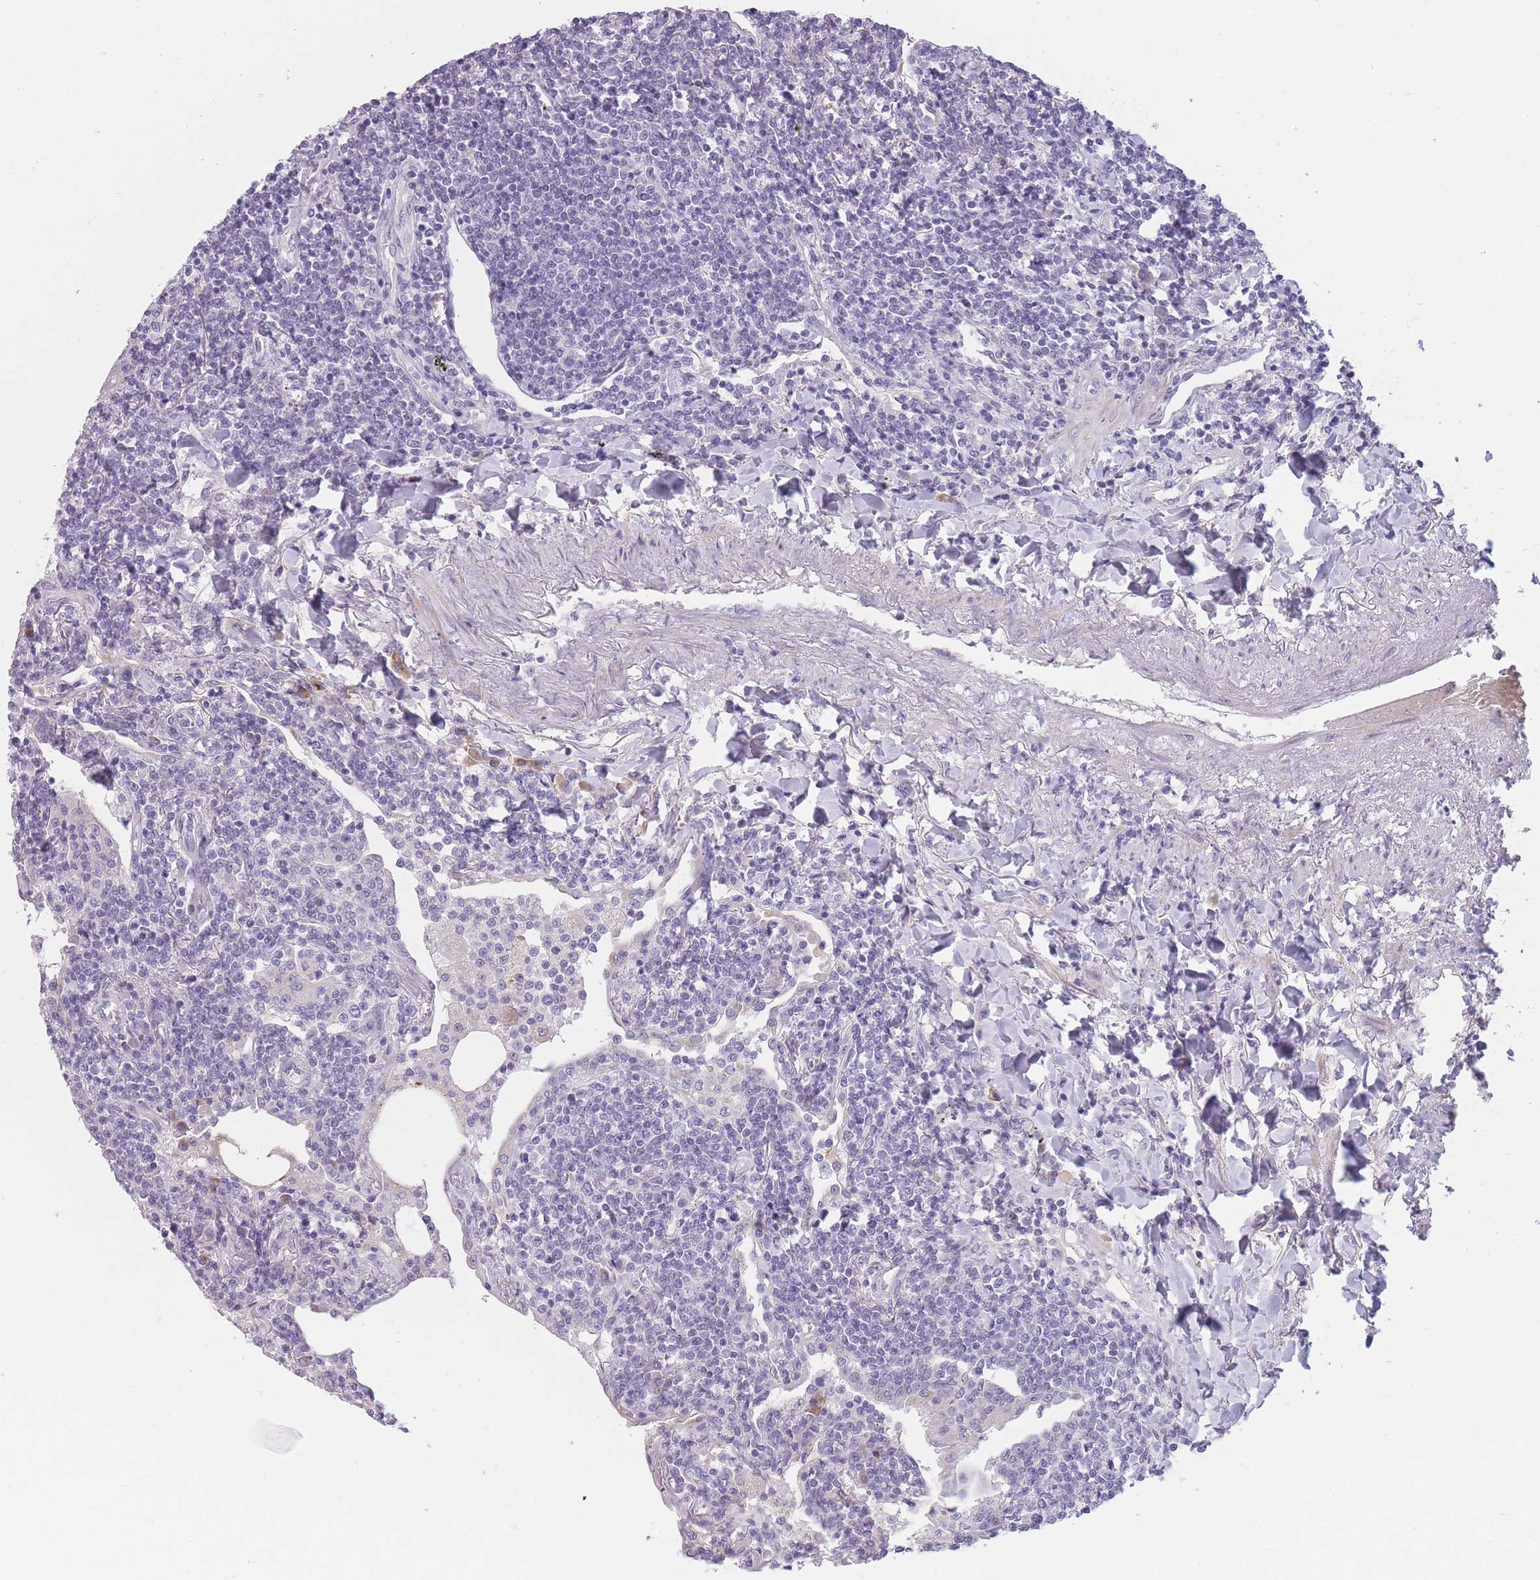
{"staining": {"intensity": "negative", "quantity": "none", "location": "none"}, "tissue": "lymphoma", "cell_type": "Tumor cells", "image_type": "cancer", "snomed": [{"axis": "morphology", "description": "Malignant lymphoma, non-Hodgkin's type, Low grade"}, {"axis": "topography", "description": "Lung"}], "caption": "Histopathology image shows no protein positivity in tumor cells of low-grade malignant lymphoma, non-Hodgkin's type tissue.", "gene": "TMEM236", "patient": {"sex": "female", "age": 71}}